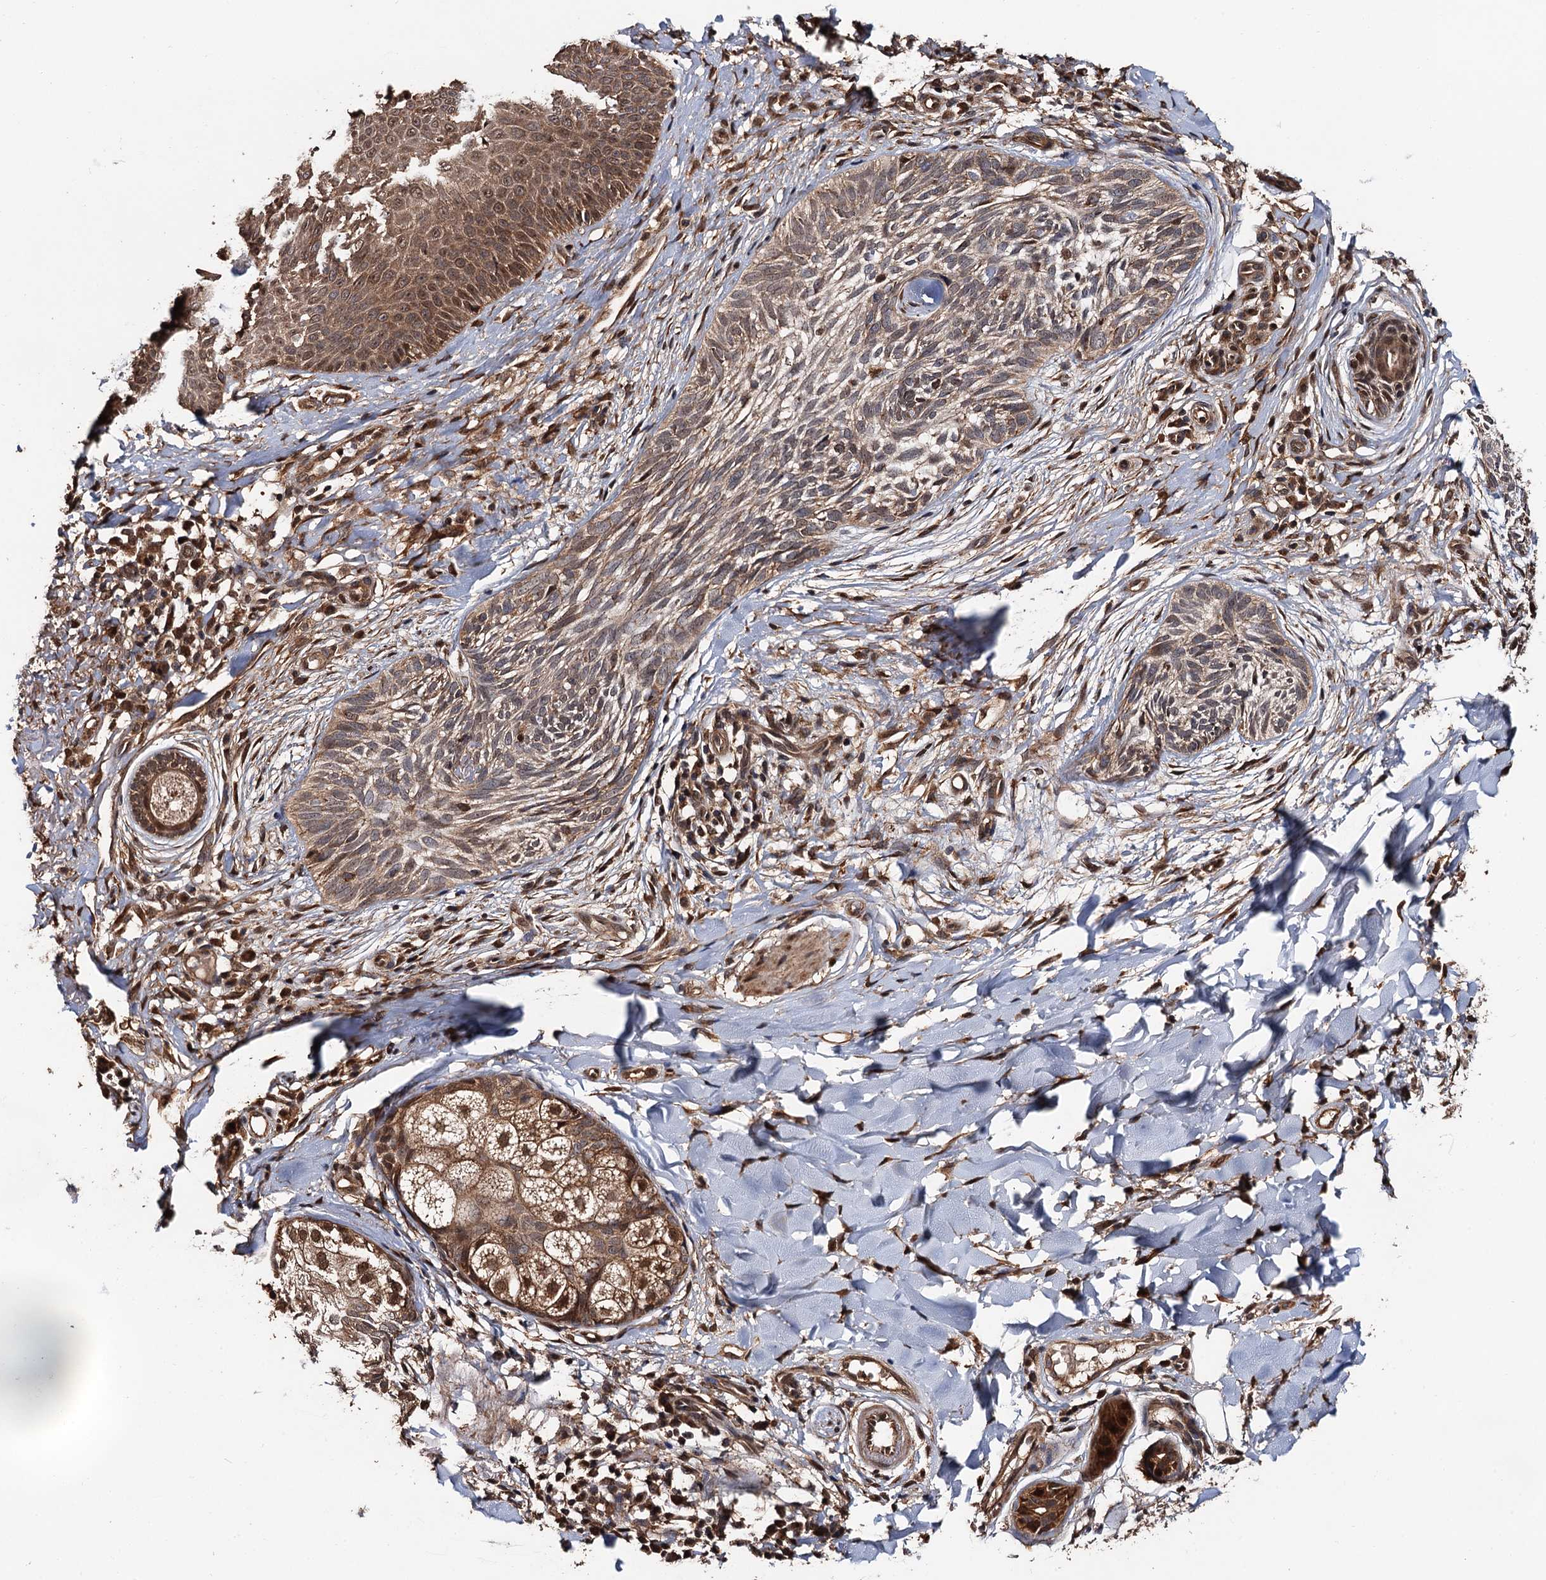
{"staining": {"intensity": "moderate", "quantity": ">75%", "location": "cytoplasmic/membranous"}, "tissue": "skin cancer", "cell_type": "Tumor cells", "image_type": "cancer", "snomed": [{"axis": "morphology", "description": "Basal cell carcinoma"}, {"axis": "topography", "description": "Skin"}], "caption": "An IHC micrograph of tumor tissue is shown. Protein staining in brown labels moderate cytoplasmic/membranous positivity in basal cell carcinoma (skin) within tumor cells.", "gene": "MIER2", "patient": {"sex": "female", "age": 61}}